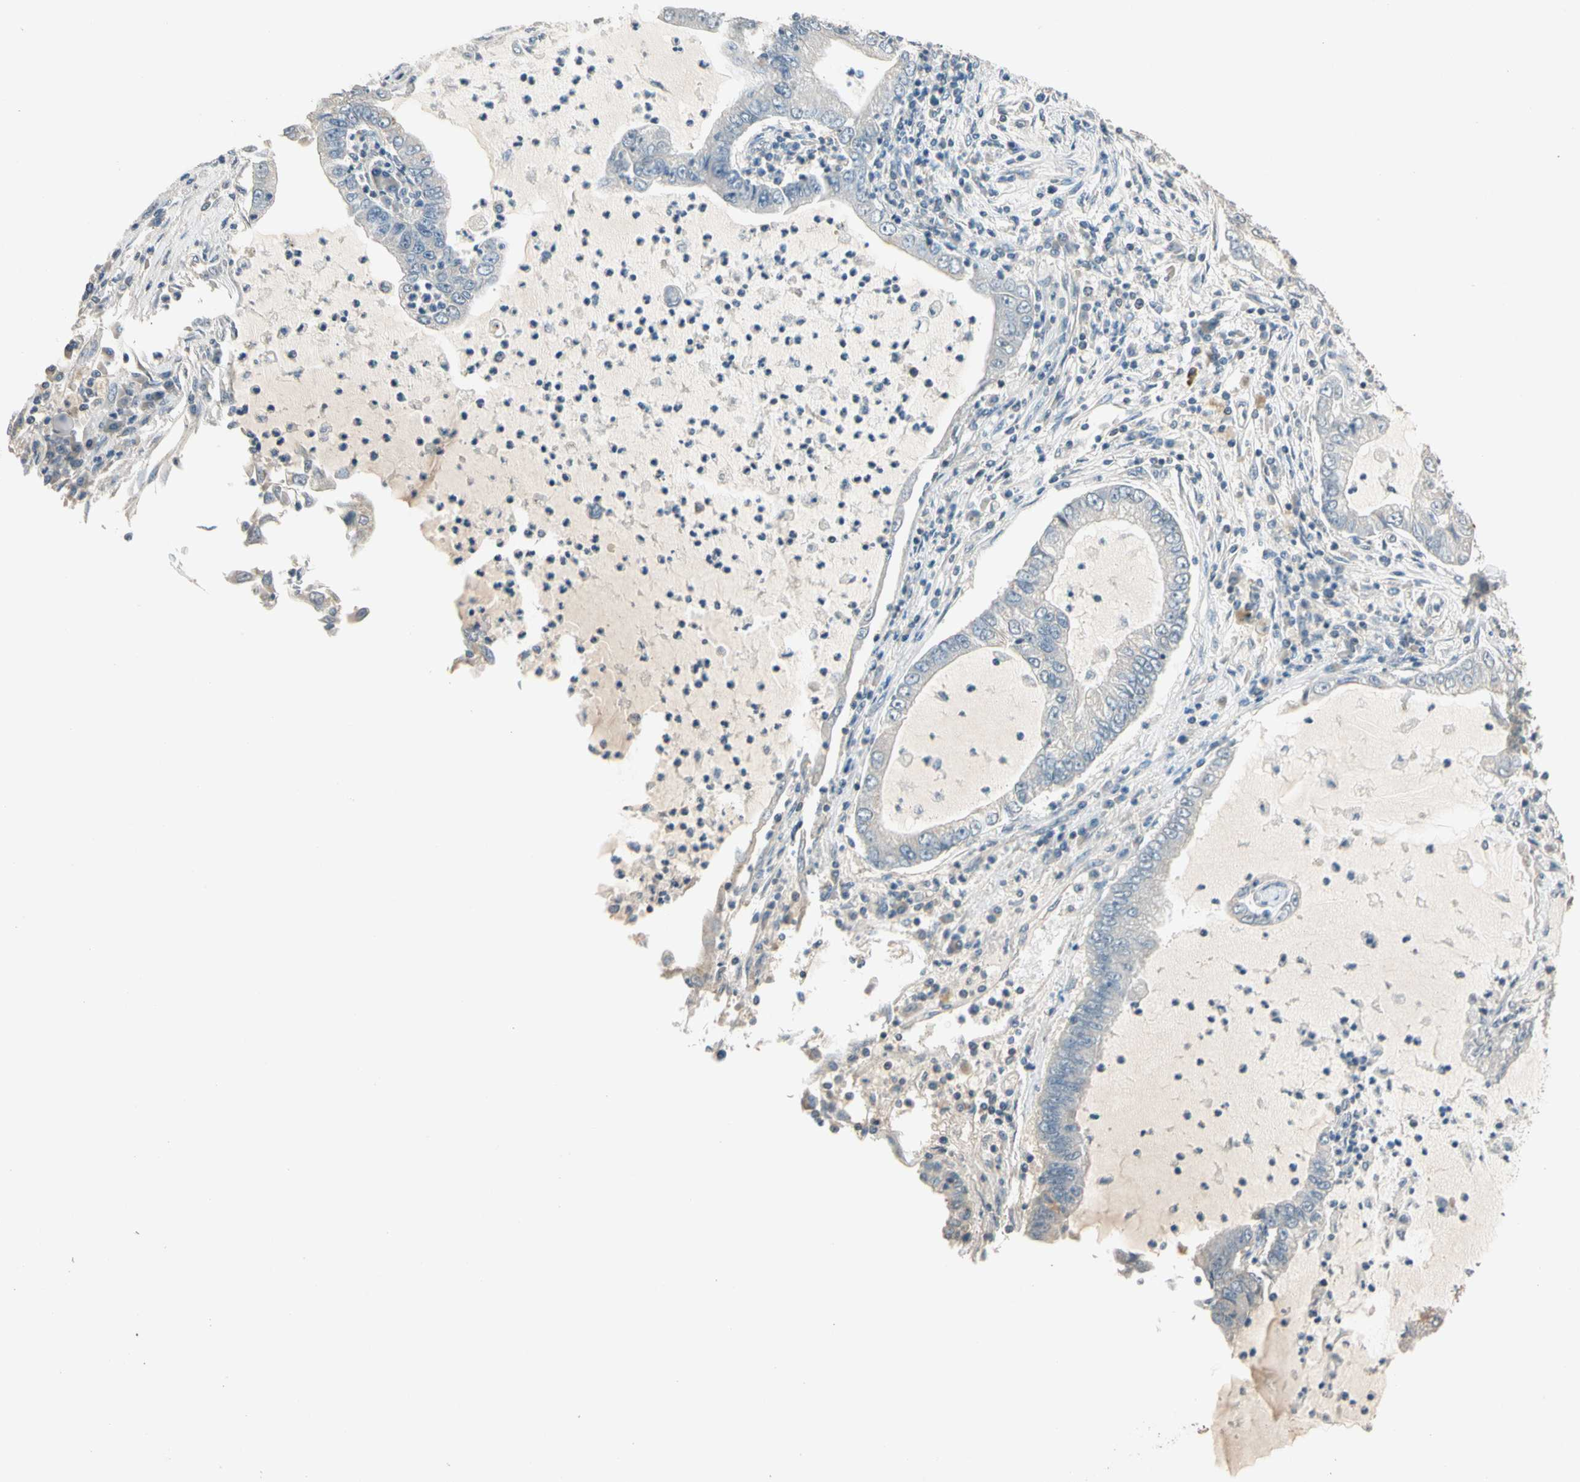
{"staining": {"intensity": "negative", "quantity": "none", "location": "none"}, "tissue": "lung cancer", "cell_type": "Tumor cells", "image_type": "cancer", "snomed": [{"axis": "morphology", "description": "Adenocarcinoma, NOS"}, {"axis": "topography", "description": "Lung"}], "caption": "This micrograph is of lung cancer stained with immunohistochemistry to label a protein in brown with the nuclei are counter-stained blue. There is no expression in tumor cells. (Stains: DAB immunohistochemistry with hematoxylin counter stain, Microscopy: brightfield microscopy at high magnification).", "gene": "MAP3K7", "patient": {"sex": "female", "age": 51}}